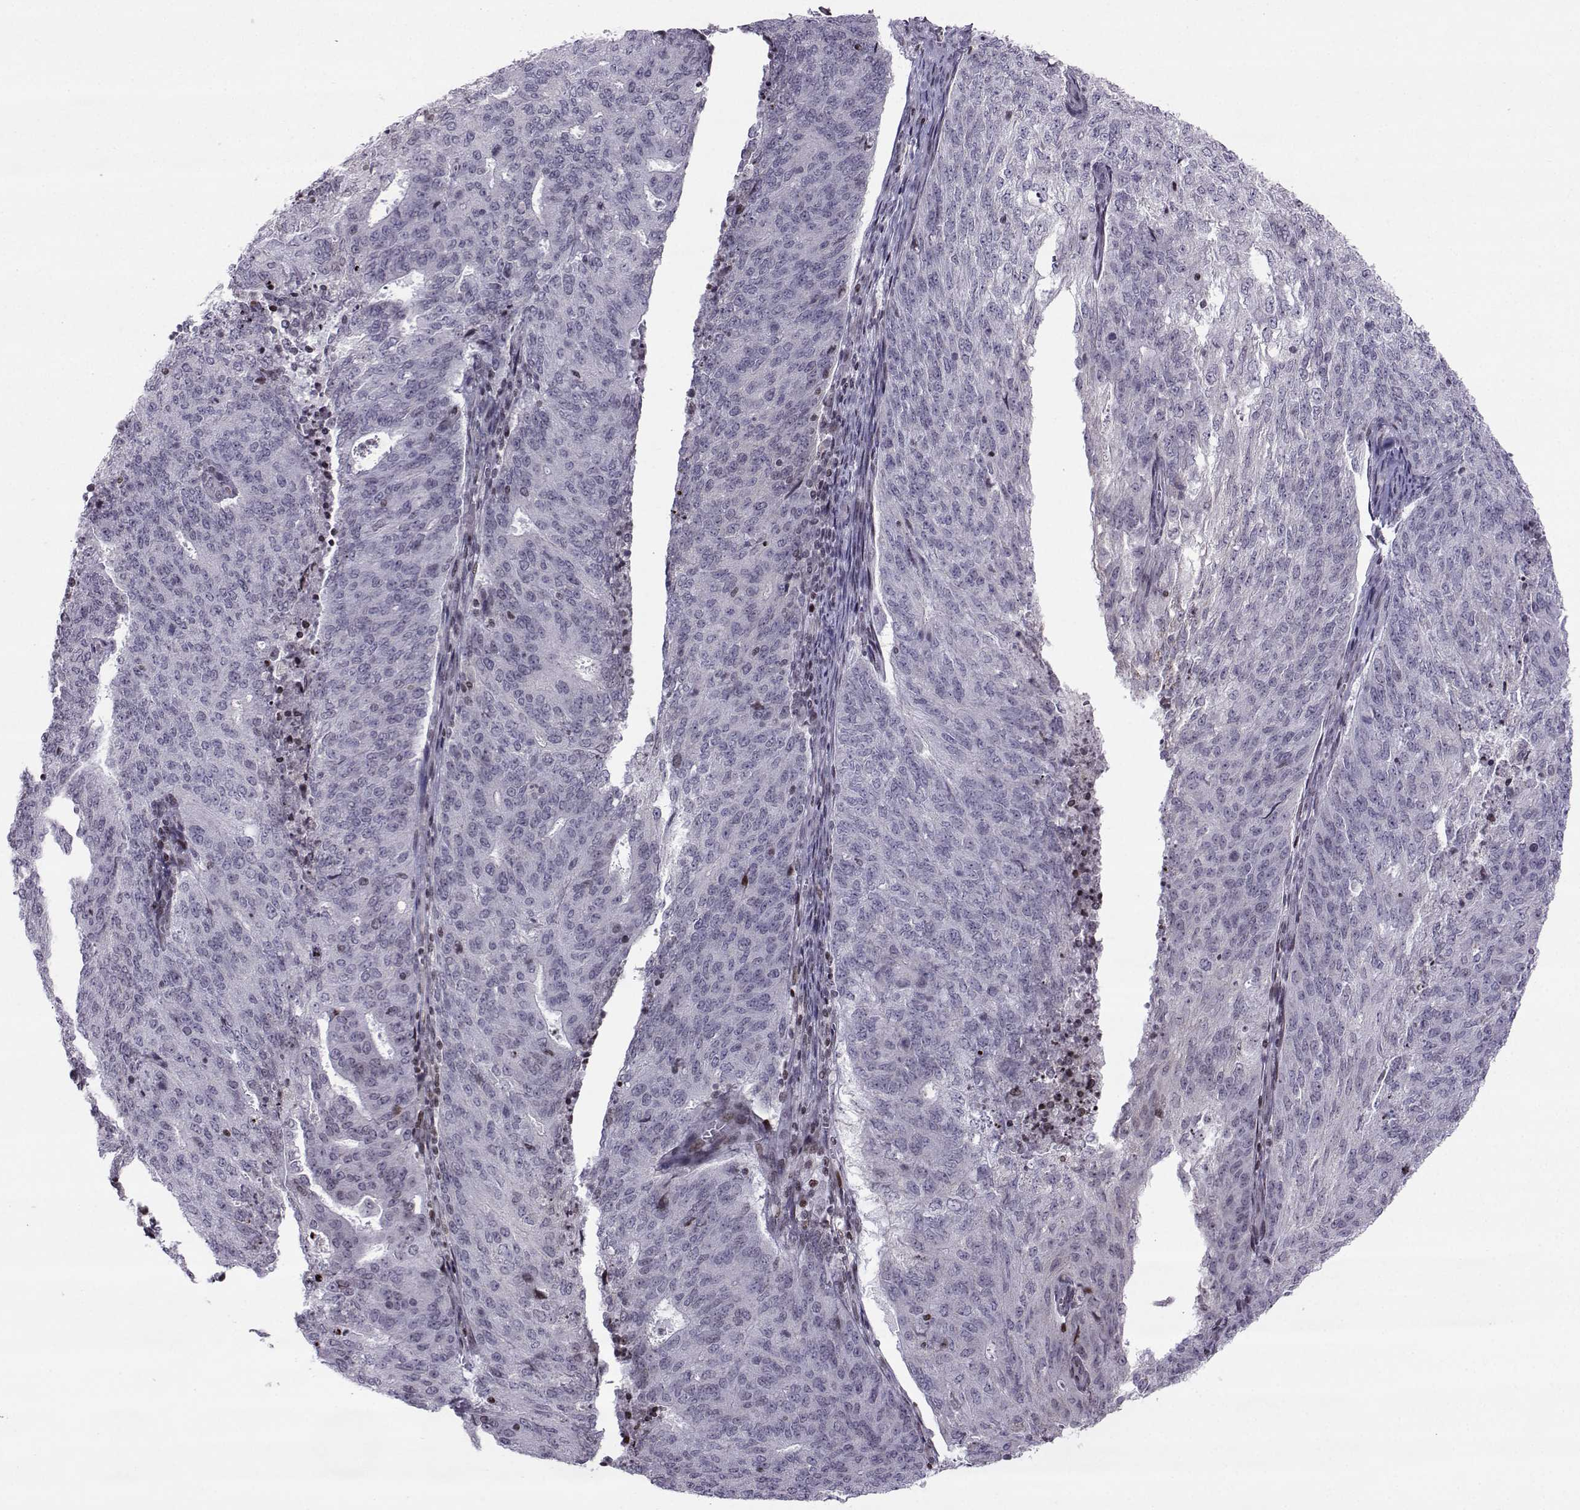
{"staining": {"intensity": "negative", "quantity": "none", "location": "none"}, "tissue": "endometrial cancer", "cell_type": "Tumor cells", "image_type": "cancer", "snomed": [{"axis": "morphology", "description": "Adenocarcinoma, NOS"}, {"axis": "topography", "description": "Endometrium"}], "caption": "Immunohistochemical staining of human endometrial adenocarcinoma reveals no significant expression in tumor cells.", "gene": "ZNF19", "patient": {"sex": "female", "age": 82}}